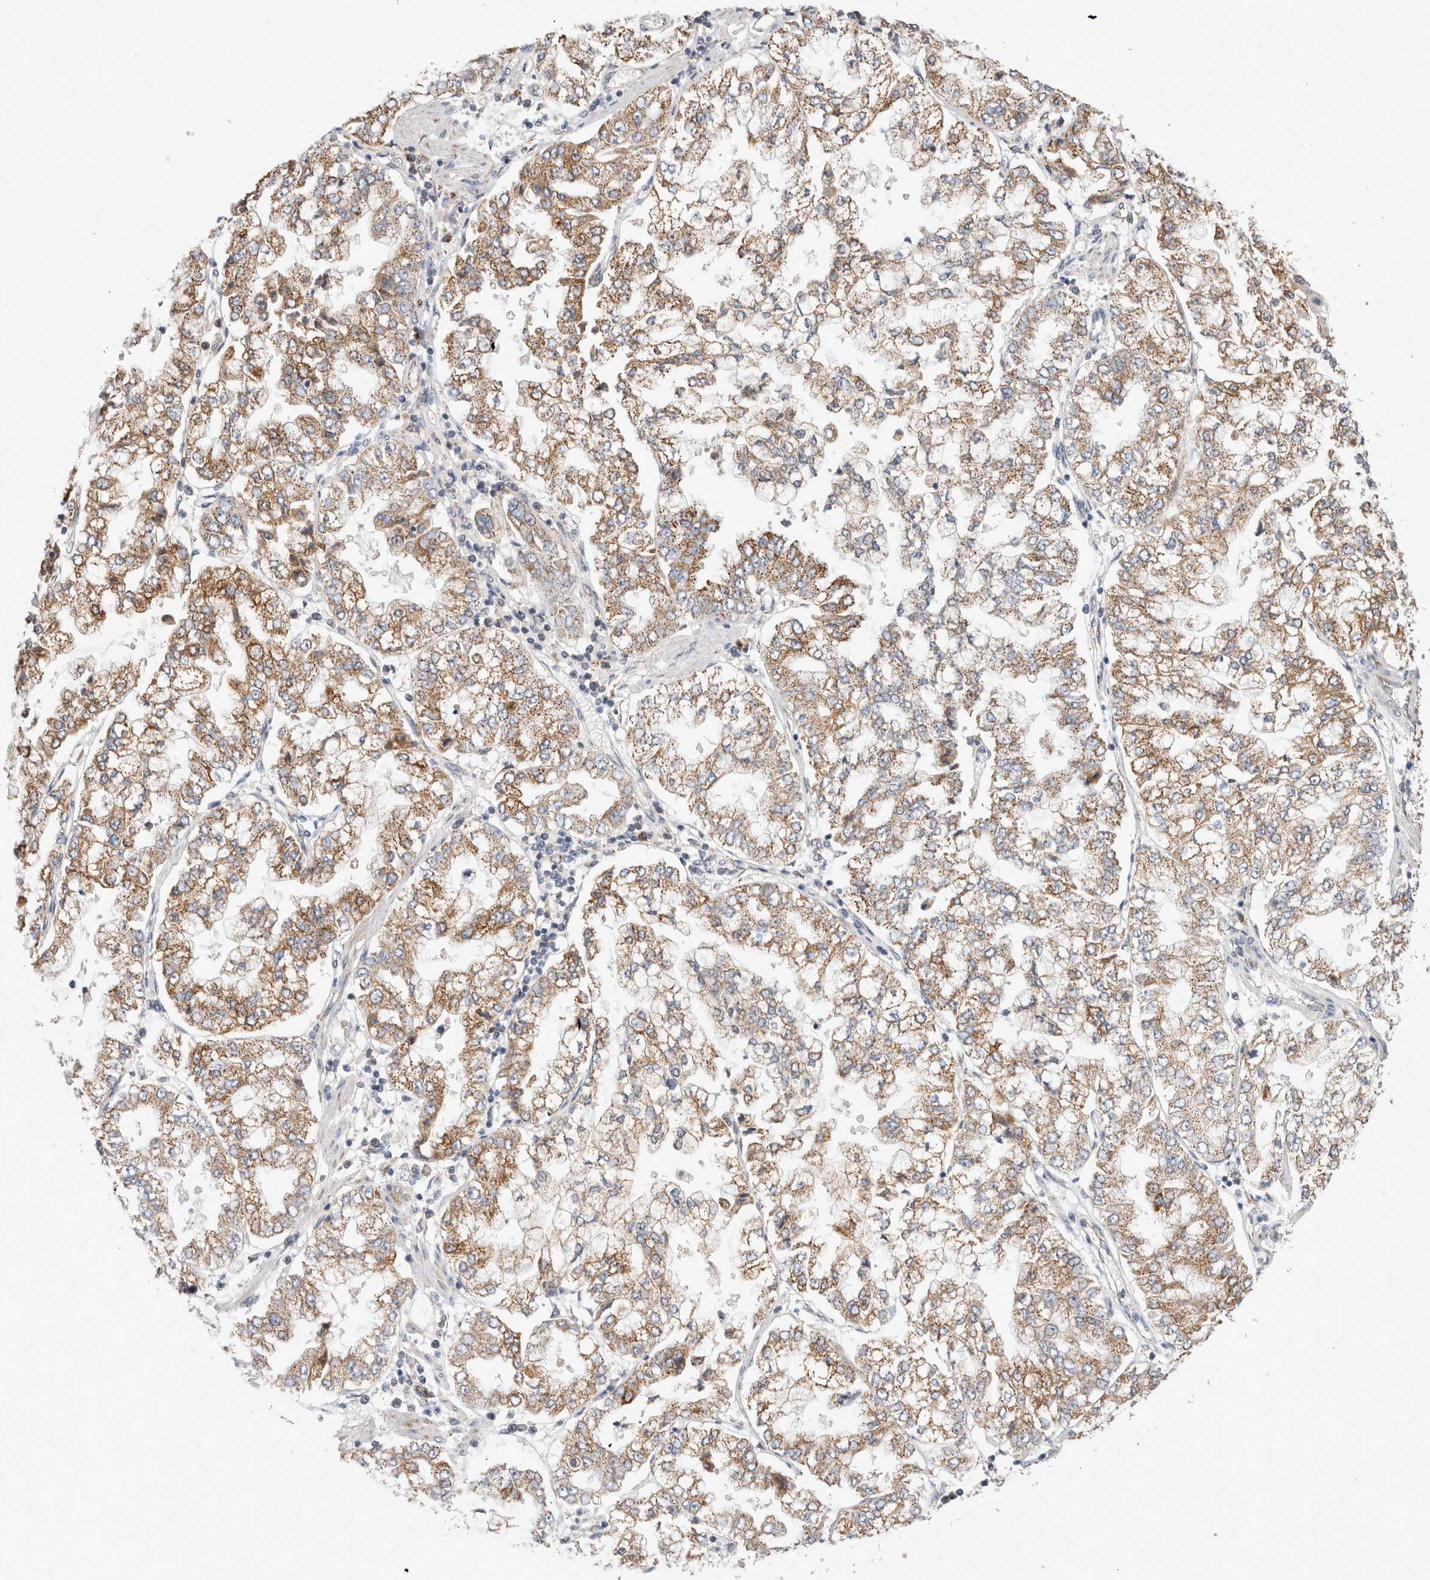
{"staining": {"intensity": "moderate", "quantity": ">75%", "location": "cytoplasmic/membranous"}, "tissue": "stomach cancer", "cell_type": "Tumor cells", "image_type": "cancer", "snomed": [{"axis": "morphology", "description": "Adenocarcinoma, NOS"}, {"axis": "topography", "description": "Stomach"}], "caption": "Protein expression analysis of human stomach adenocarcinoma reveals moderate cytoplasmic/membranous positivity in approximately >75% of tumor cells. (Brightfield microscopy of DAB IHC at high magnification).", "gene": "IARS2", "patient": {"sex": "male", "age": 76}}